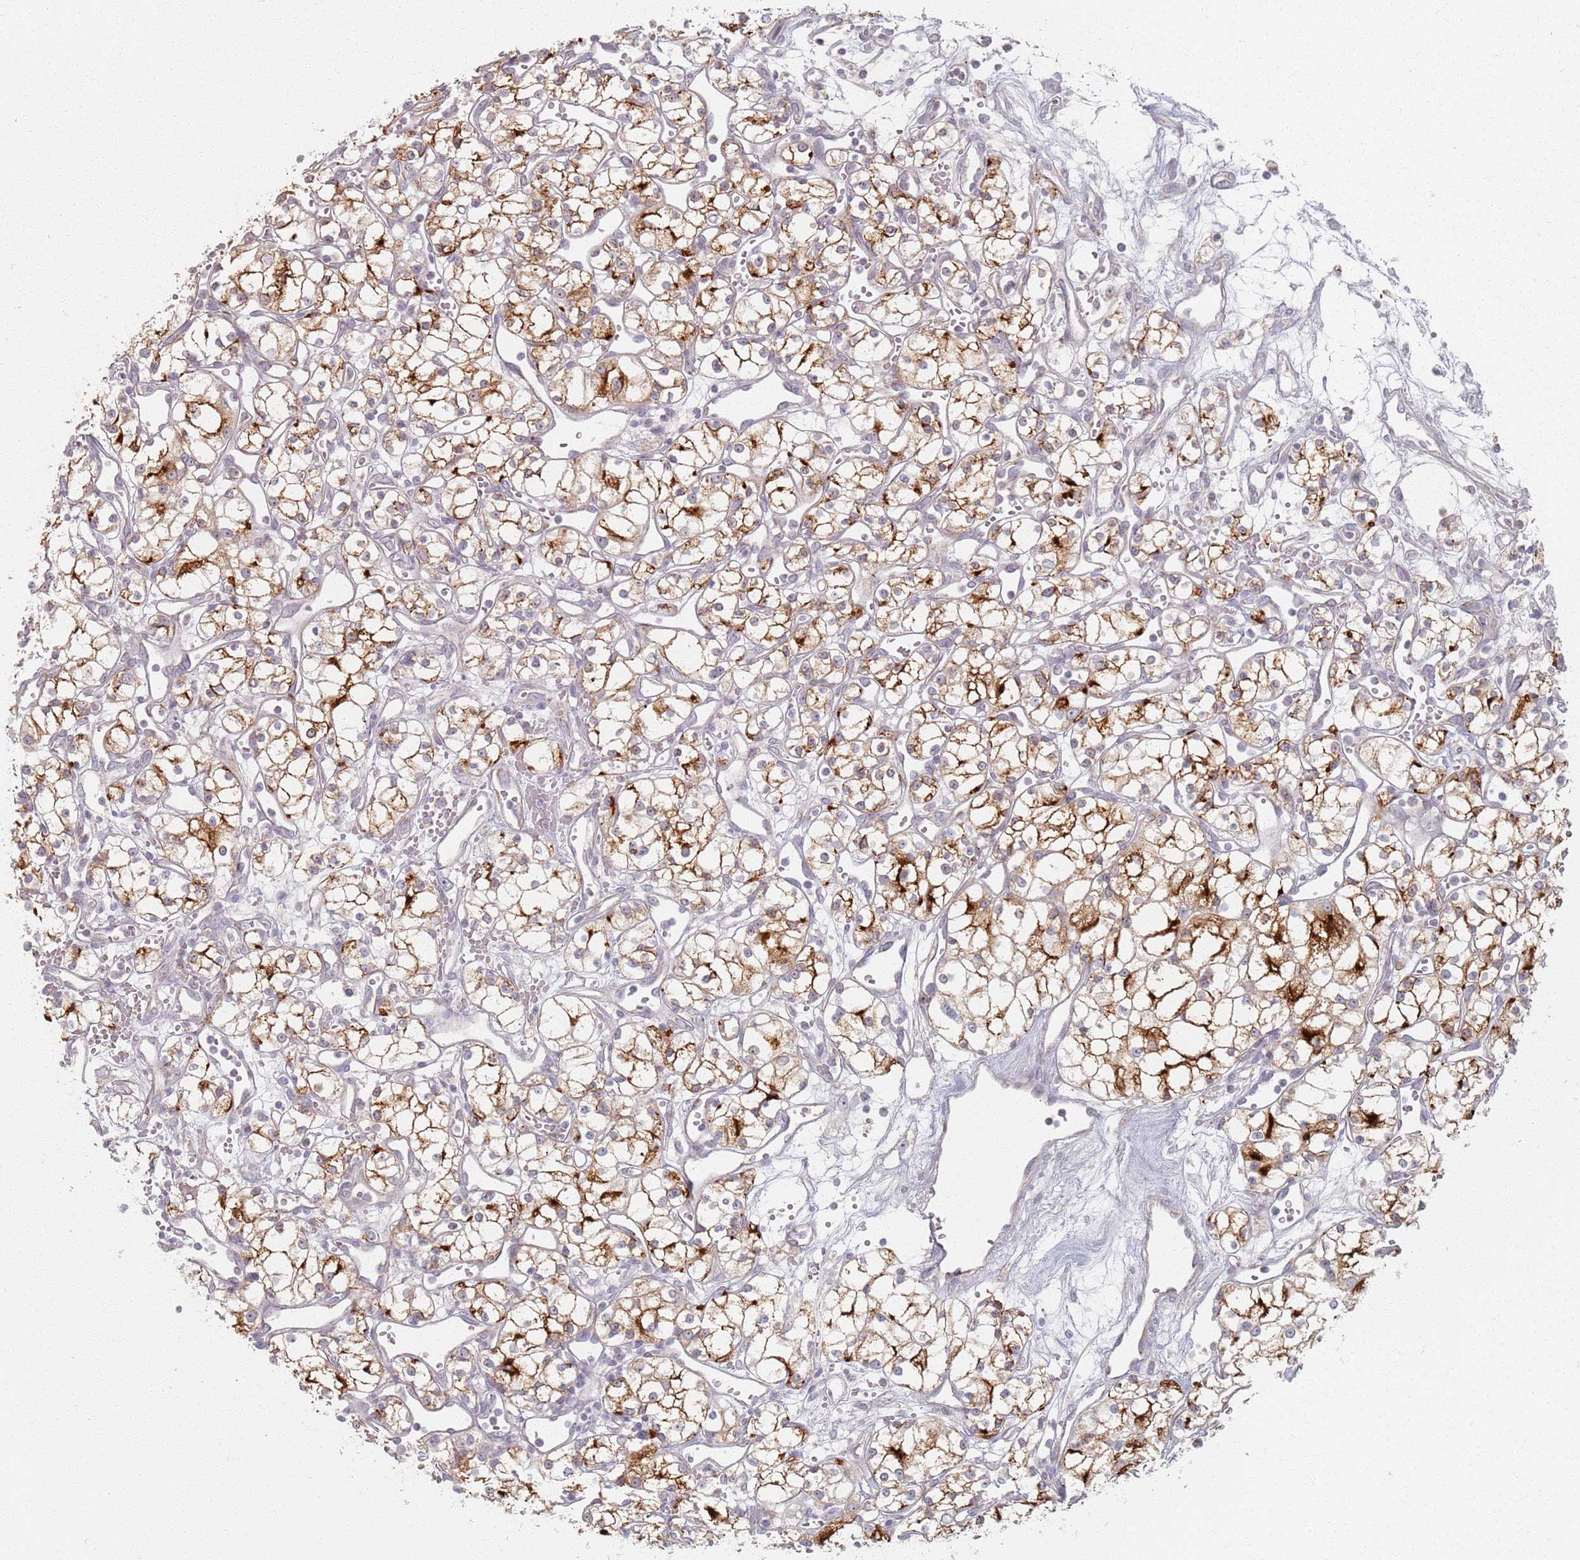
{"staining": {"intensity": "strong", "quantity": "25%-75%", "location": "cytoplasmic/membranous"}, "tissue": "renal cancer", "cell_type": "Tumor cells", "image_type": "cancer", "snomed": [{"axis": "morphology", "description": "Adenocarcinoma, NOS"}, {"axis": "topography", "description": "Kidney"}], "caption": "Renal cancer stained with DAB immunohistochemistry exhibits high levels of strong cytoplasmic/membranous expression in about 25%-75% of tumor cells. (IHC, brightfield microscopy, high magnification).", "gene": "PKD2L2", "patient": {"sex": "male", "age": 59}}